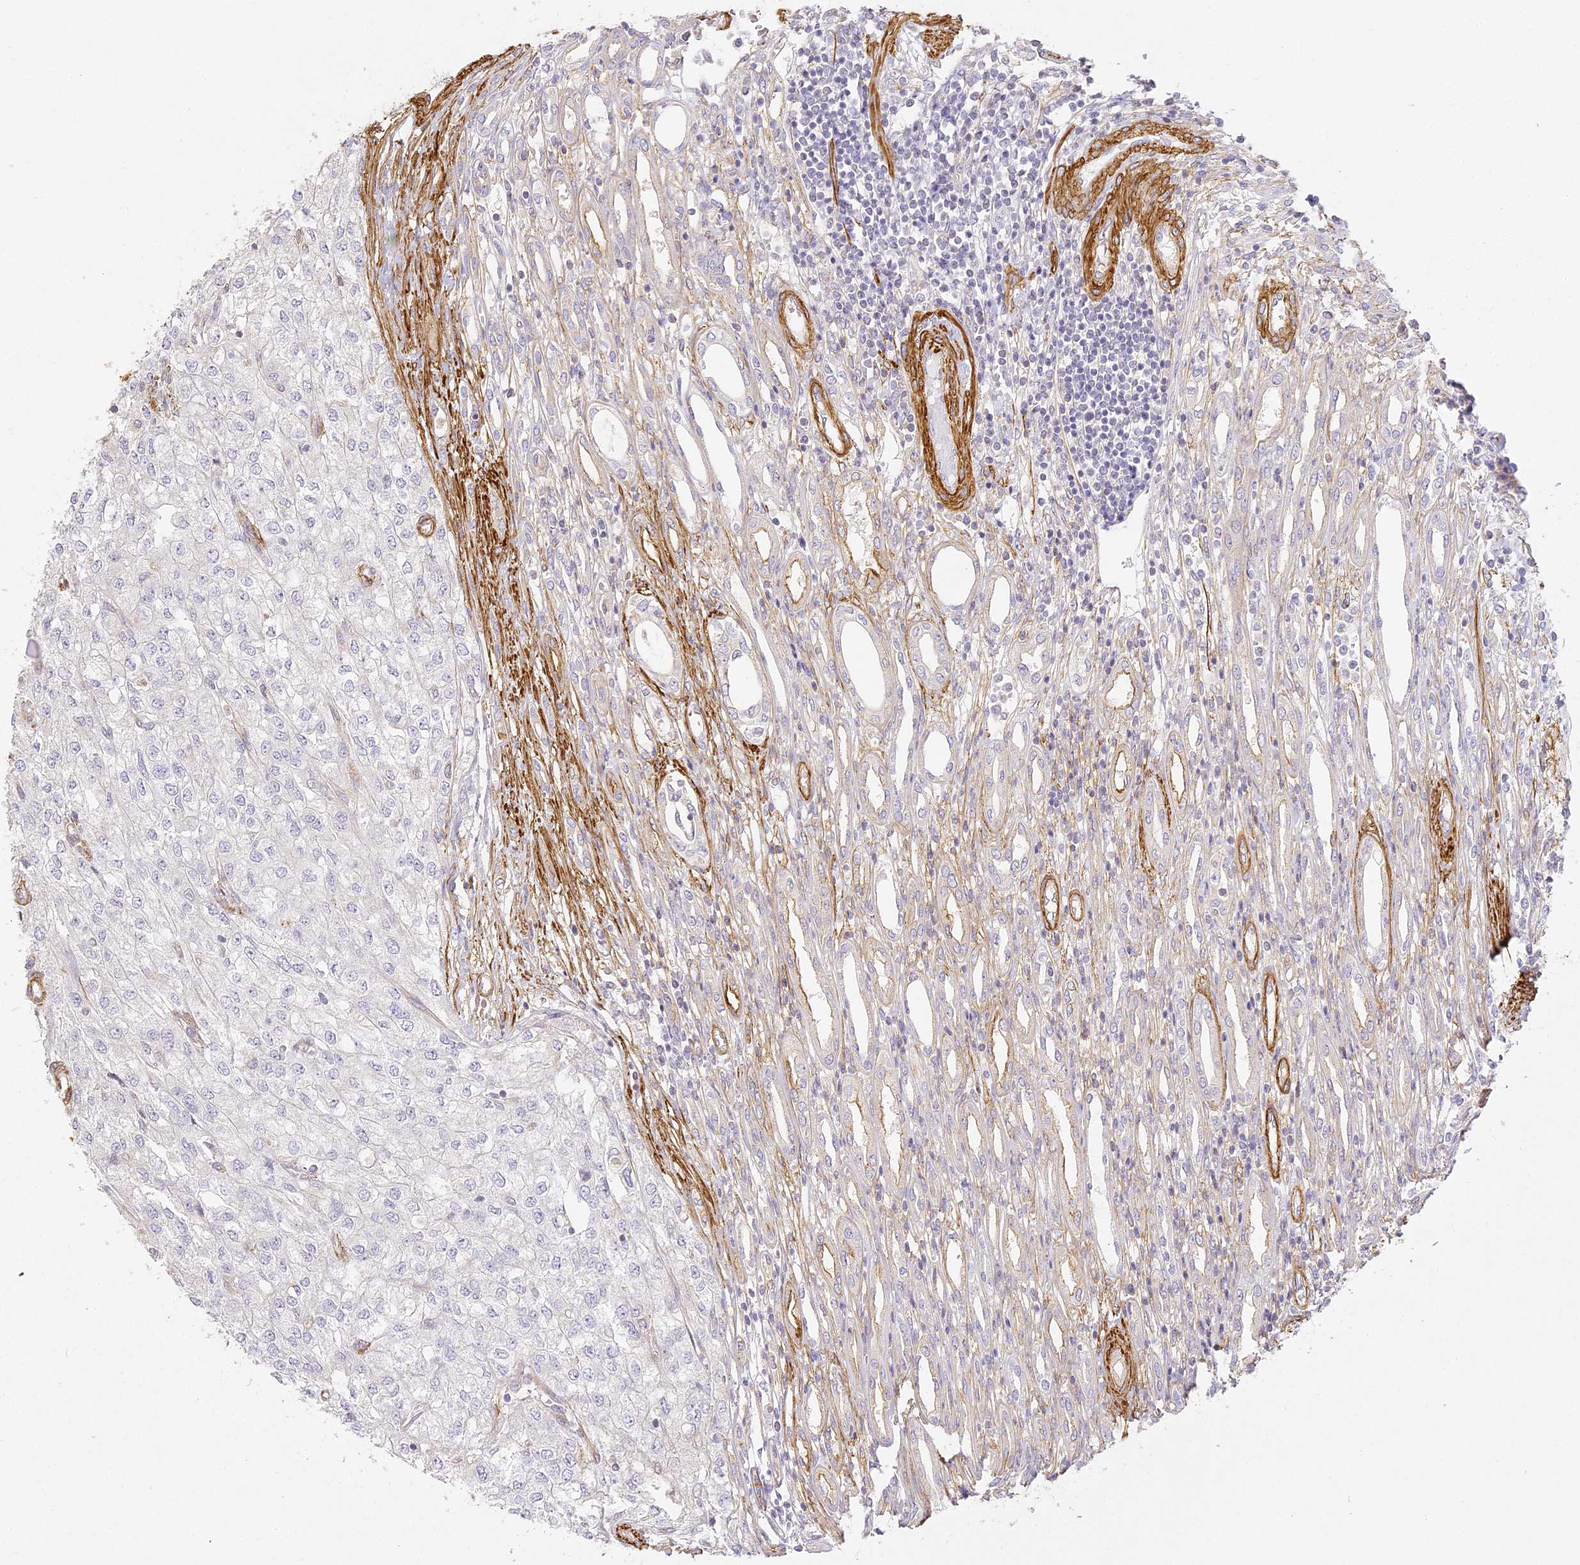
{"staining": {"intensity": "negative", "quantity": "none", "location": "none"}, "tissue": "renal cancer", "cell_type": "Tumor cells", "image_type": "cancer", "snomed": [{"axis": "morphology", "description": "Adenocarcinoma, NOS"}, {"axis": "topography", "description": "Kidney"}], "caption": "Tumor cells are negative for protein expression in human adenocarcinoma (renal).", "gene": "MED28", "patient": {"sex": "female", "age": 54}}